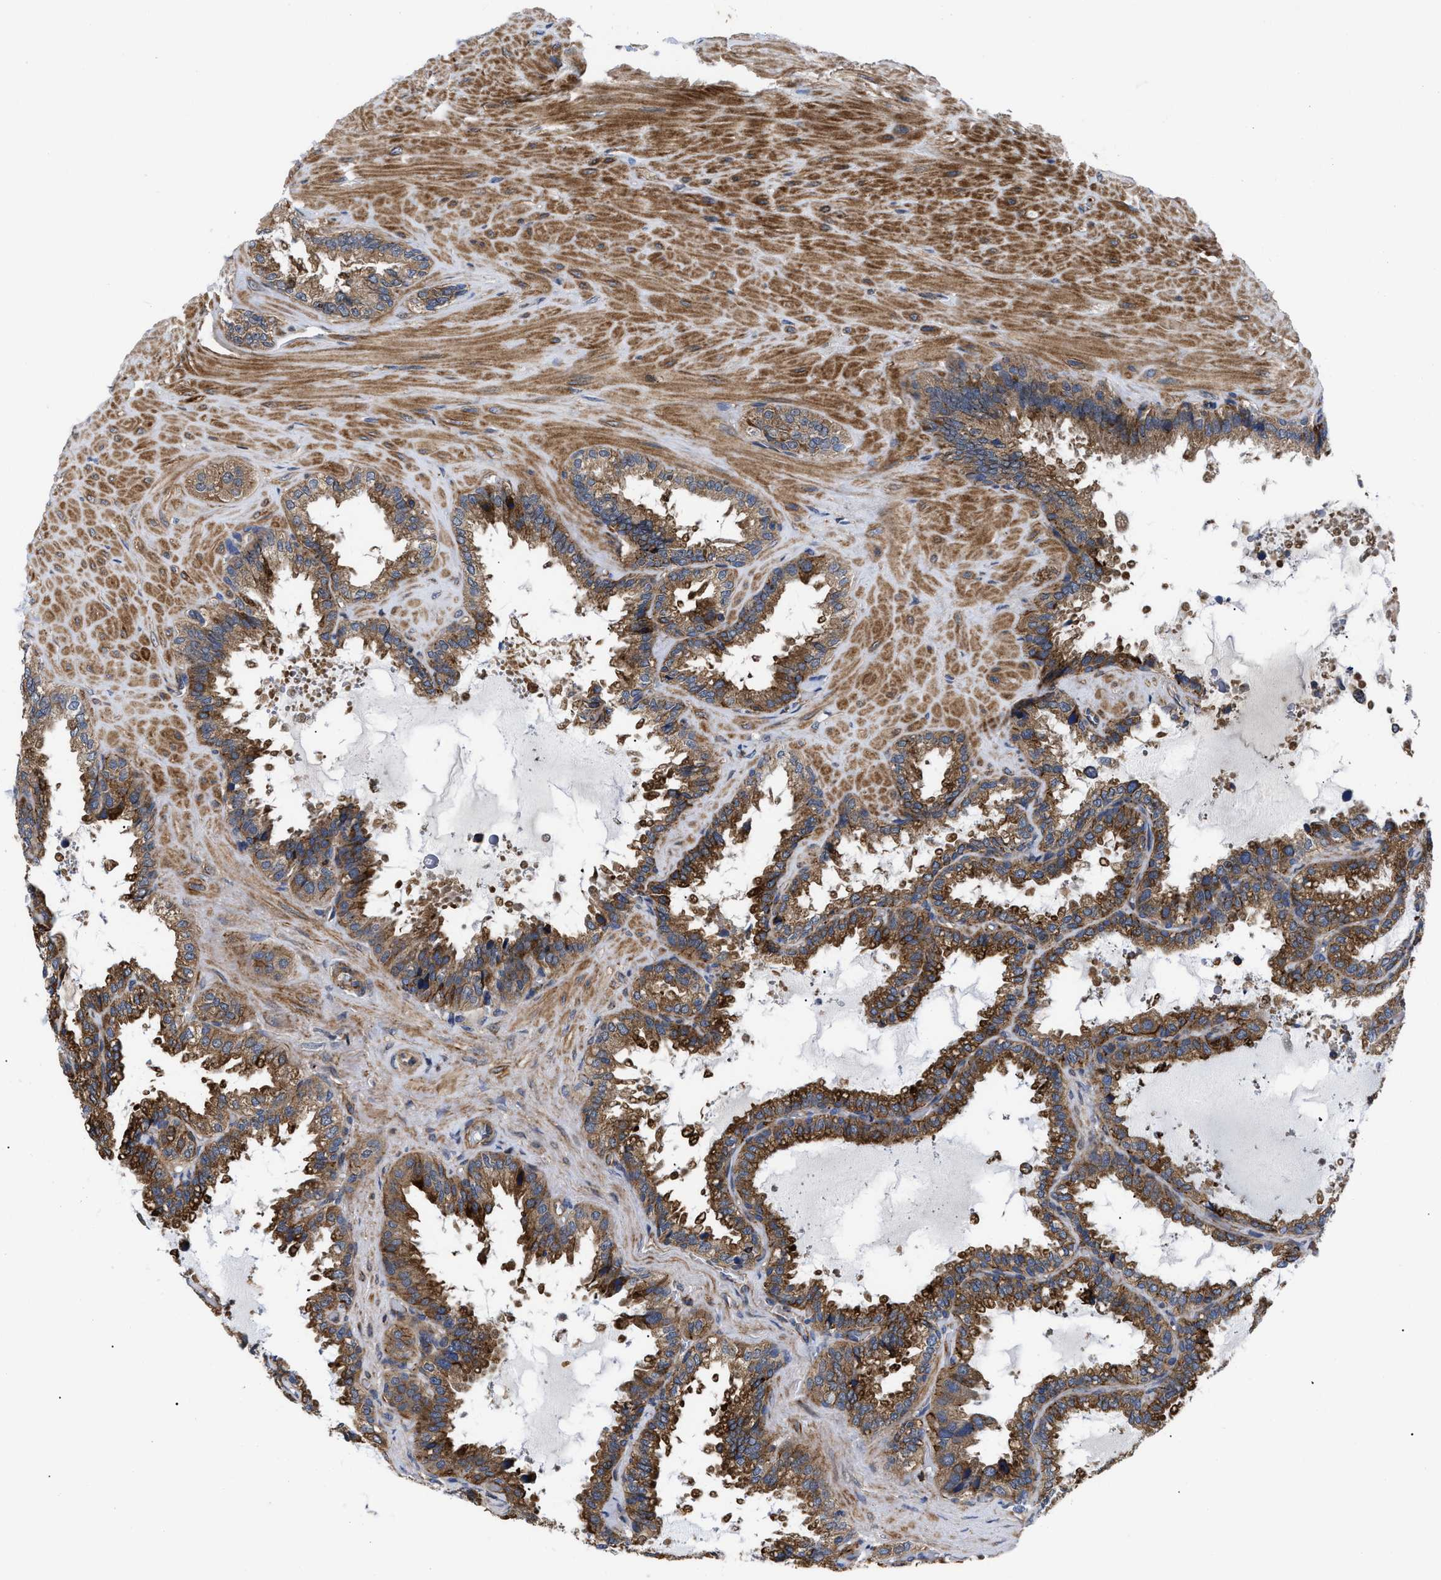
{"staining": {"intensity": "moderate", "quantity": ">75%", "location": "cytoplasmic/membranous"}, "tissue": "seminal vesicle", "cell_type": "Glandular cells", "image_type": "normal", "snomed": [{"axis": "morphology", "description": "Normal tissue, NOS"}, {"axis": "topography", "description": "Seminal veicle"}], "caption": "Immunohistochemical staining of benign seminal vesicle demonstrates moderate cytoplasmic/membranous protein expression in approximately >75% of glandular cells. (DAB IHC with brightfield microscopy, high magnification).", "gene": "SPAST", "patient": {"sex": "male", "age": 46}}